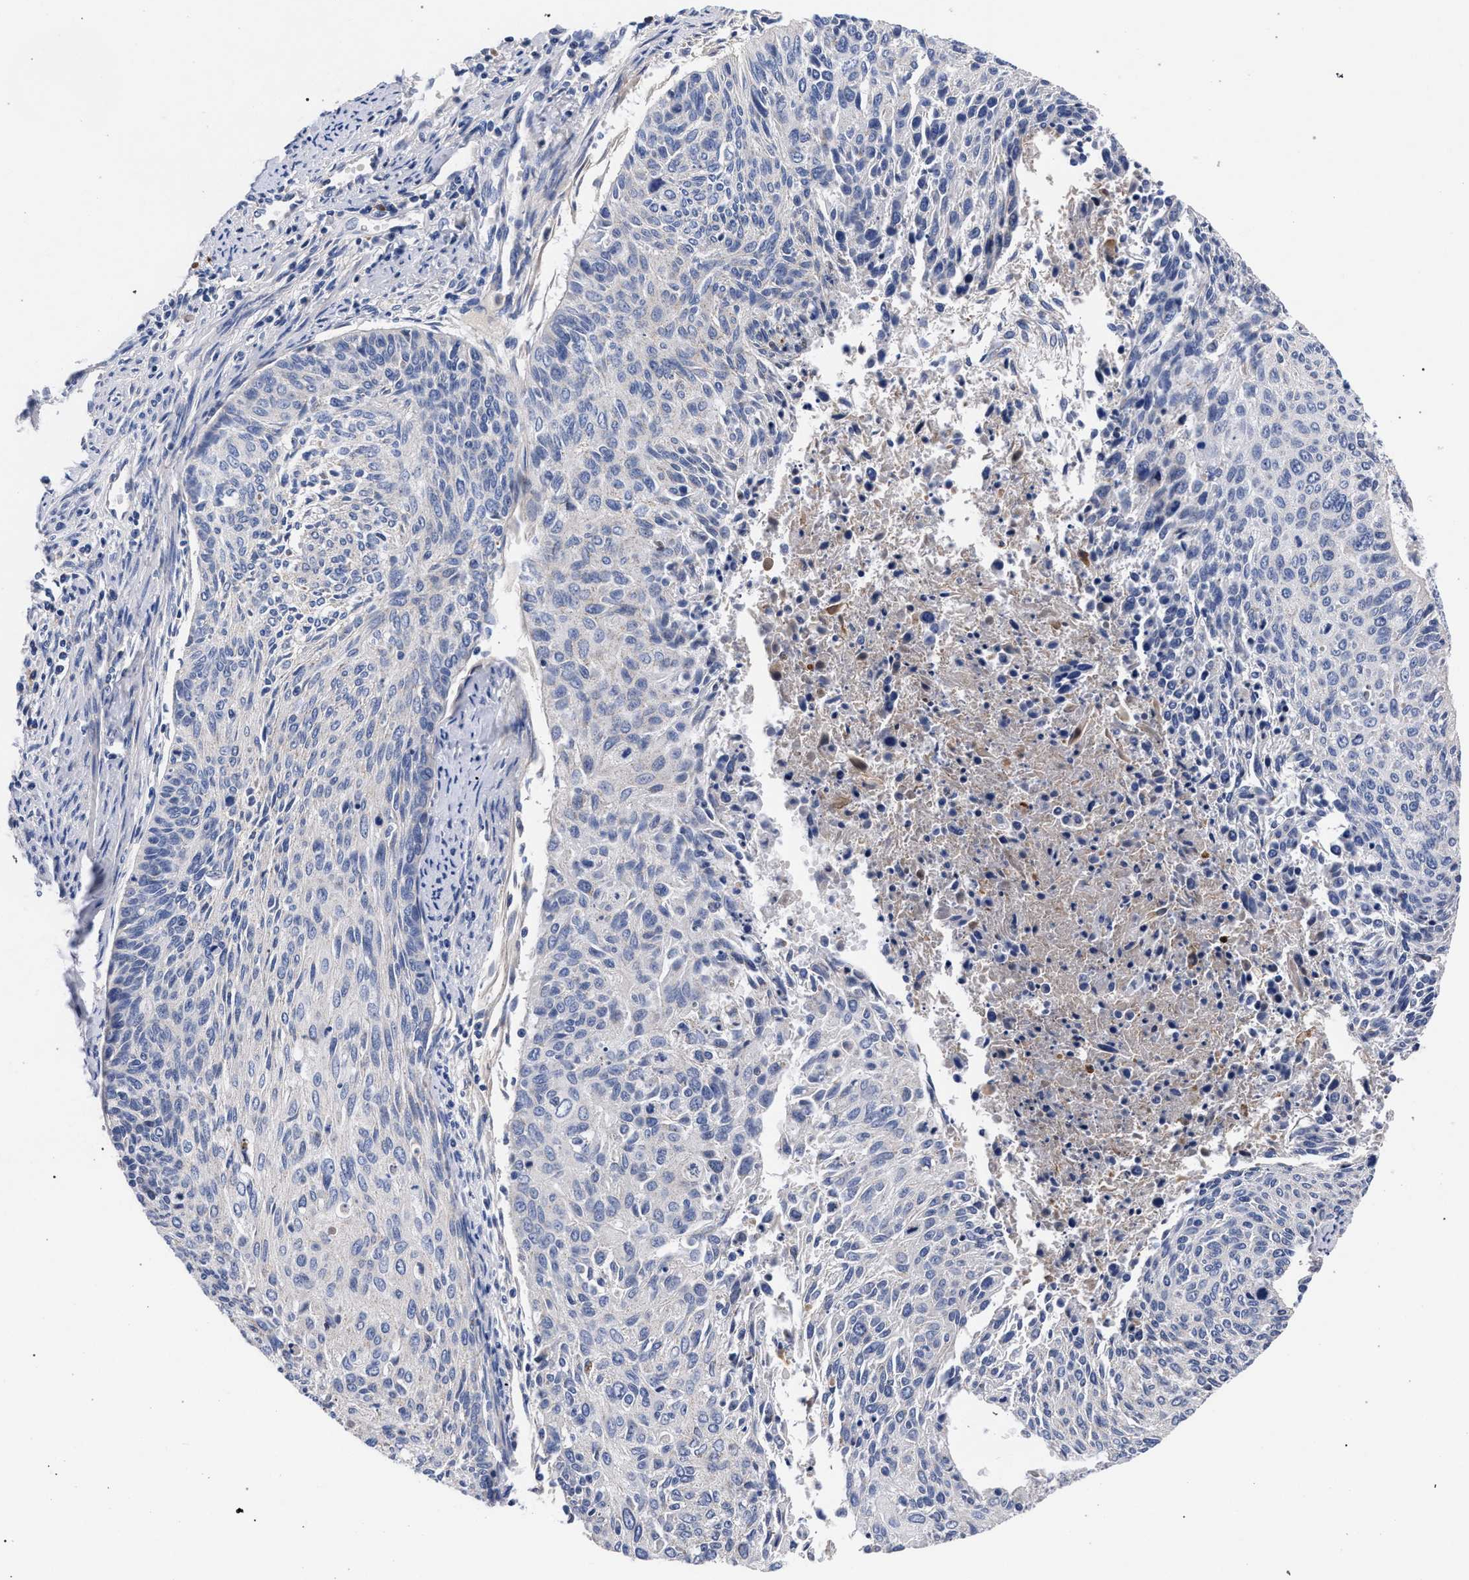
{"staining": {"intensity": "negative", "quantity": "none", "location": "none"}, "tissue": "cervical cancer", "cell_type": "Tumor cells", "image_type": "cancer", "snomed": [{"axis": "morphology", "description": "Squamous cell carcinoma, NOS"}, {"axis": "topography", "description": "Cervix"}], "caption": "Cervical cancer stained for a protein using immunohistochemistry (IHC) displays no staining tumor cells.", "gene": "ACOX1", "patient": {"sex": "female", "age": 55}}